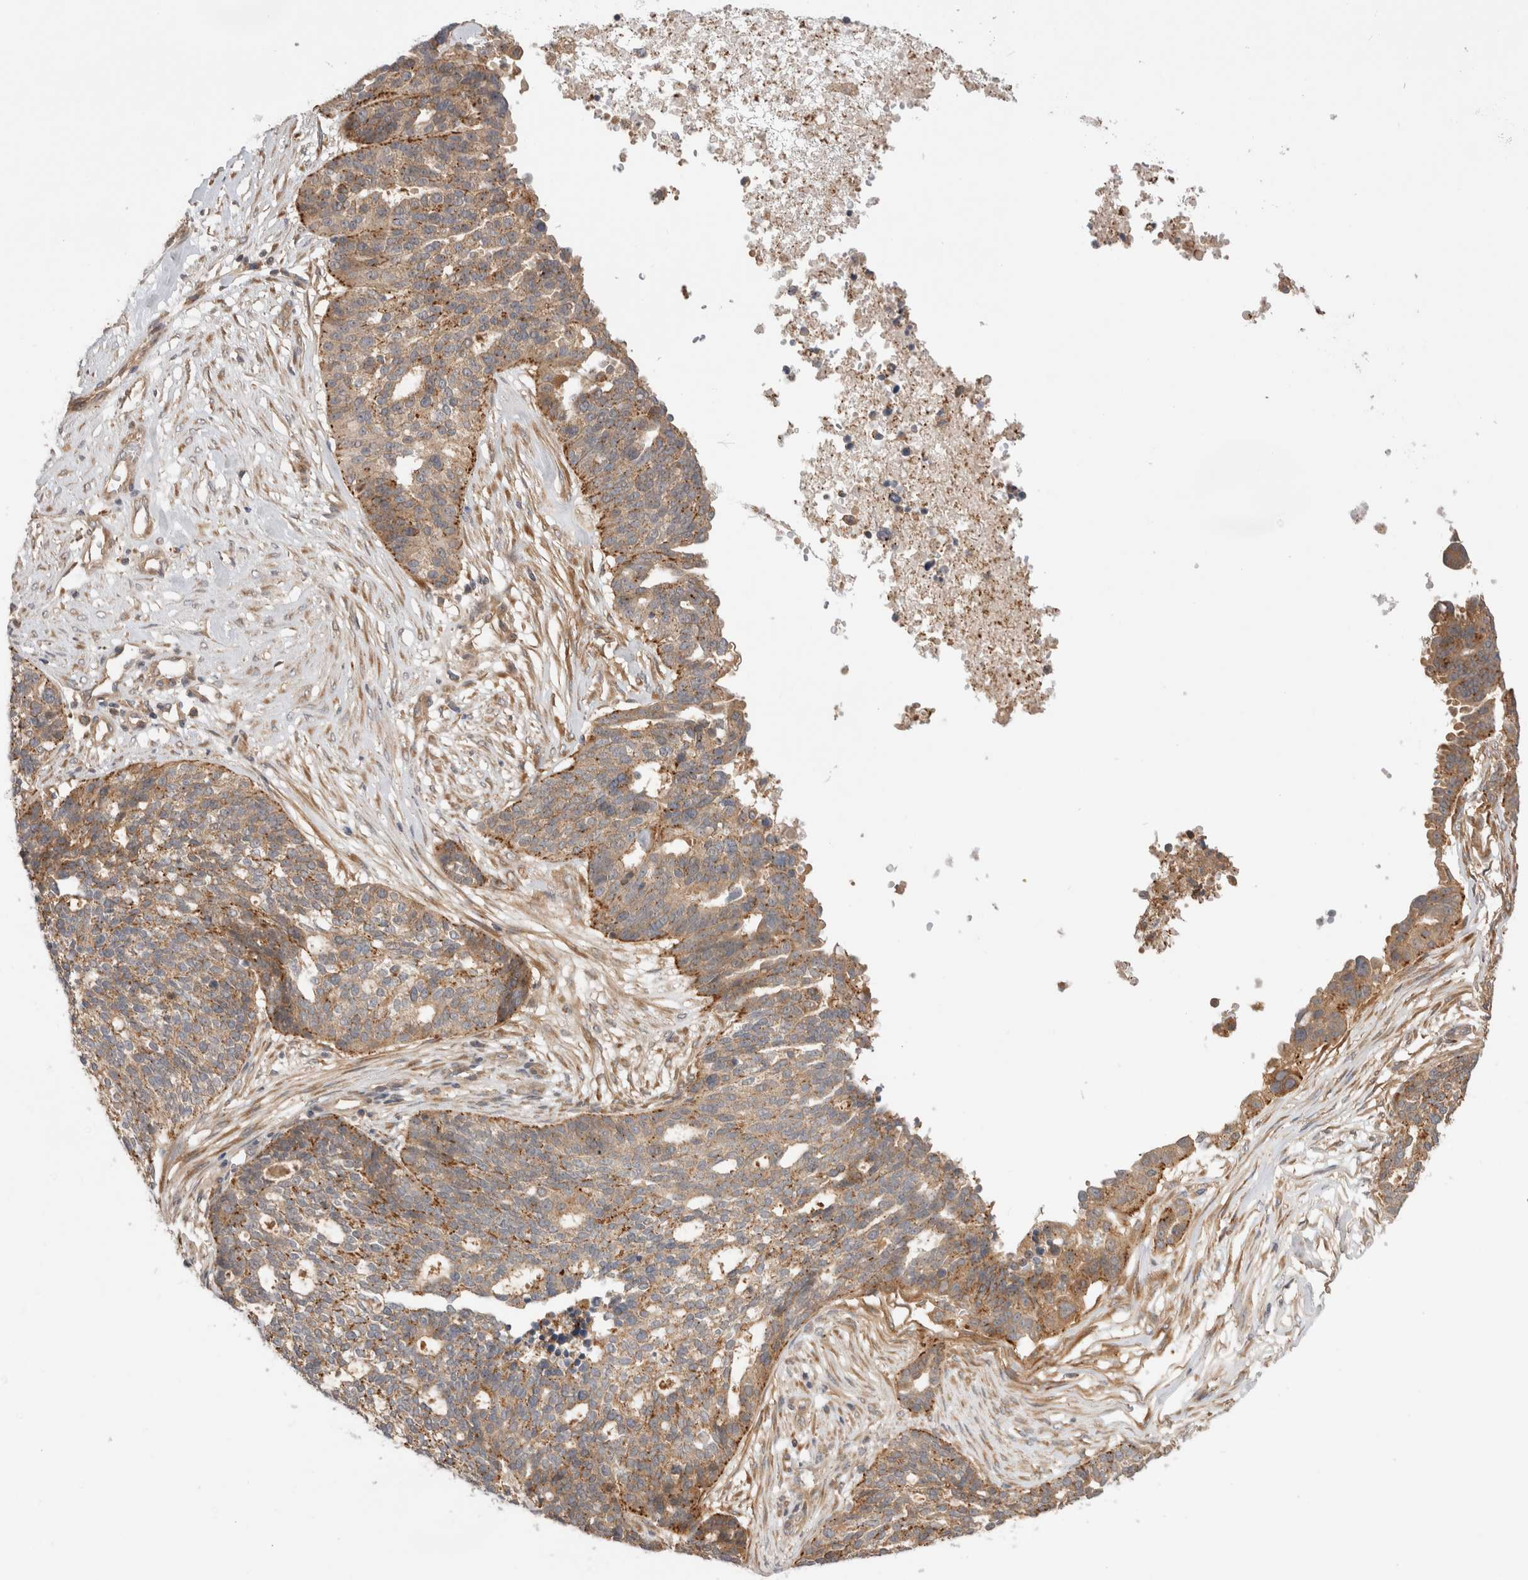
{"staining": {"intensity": "moderate", "quantity": ">75%", "location": "cytoplasmic/membranous"}, "tissue": "ovarian cancer", "cell_type": "Tumor cells", "image_type": "cancer", "snomed": [{"axis": "morphology", "description": "Cystadenocarcinoma, serous, NOS"}, {"axis": "topography", "description": "Ovary"}], "caption": "This image demonstrates immunohistochemistry staining of human ovarian cancer (serous cystadenocarcinoma), with medium moderate cytoplasmic/membranous expression in approximately >75% of tumor cells.", "gene": "VPS28", "patient": {"sex": "female", "age": 59}}